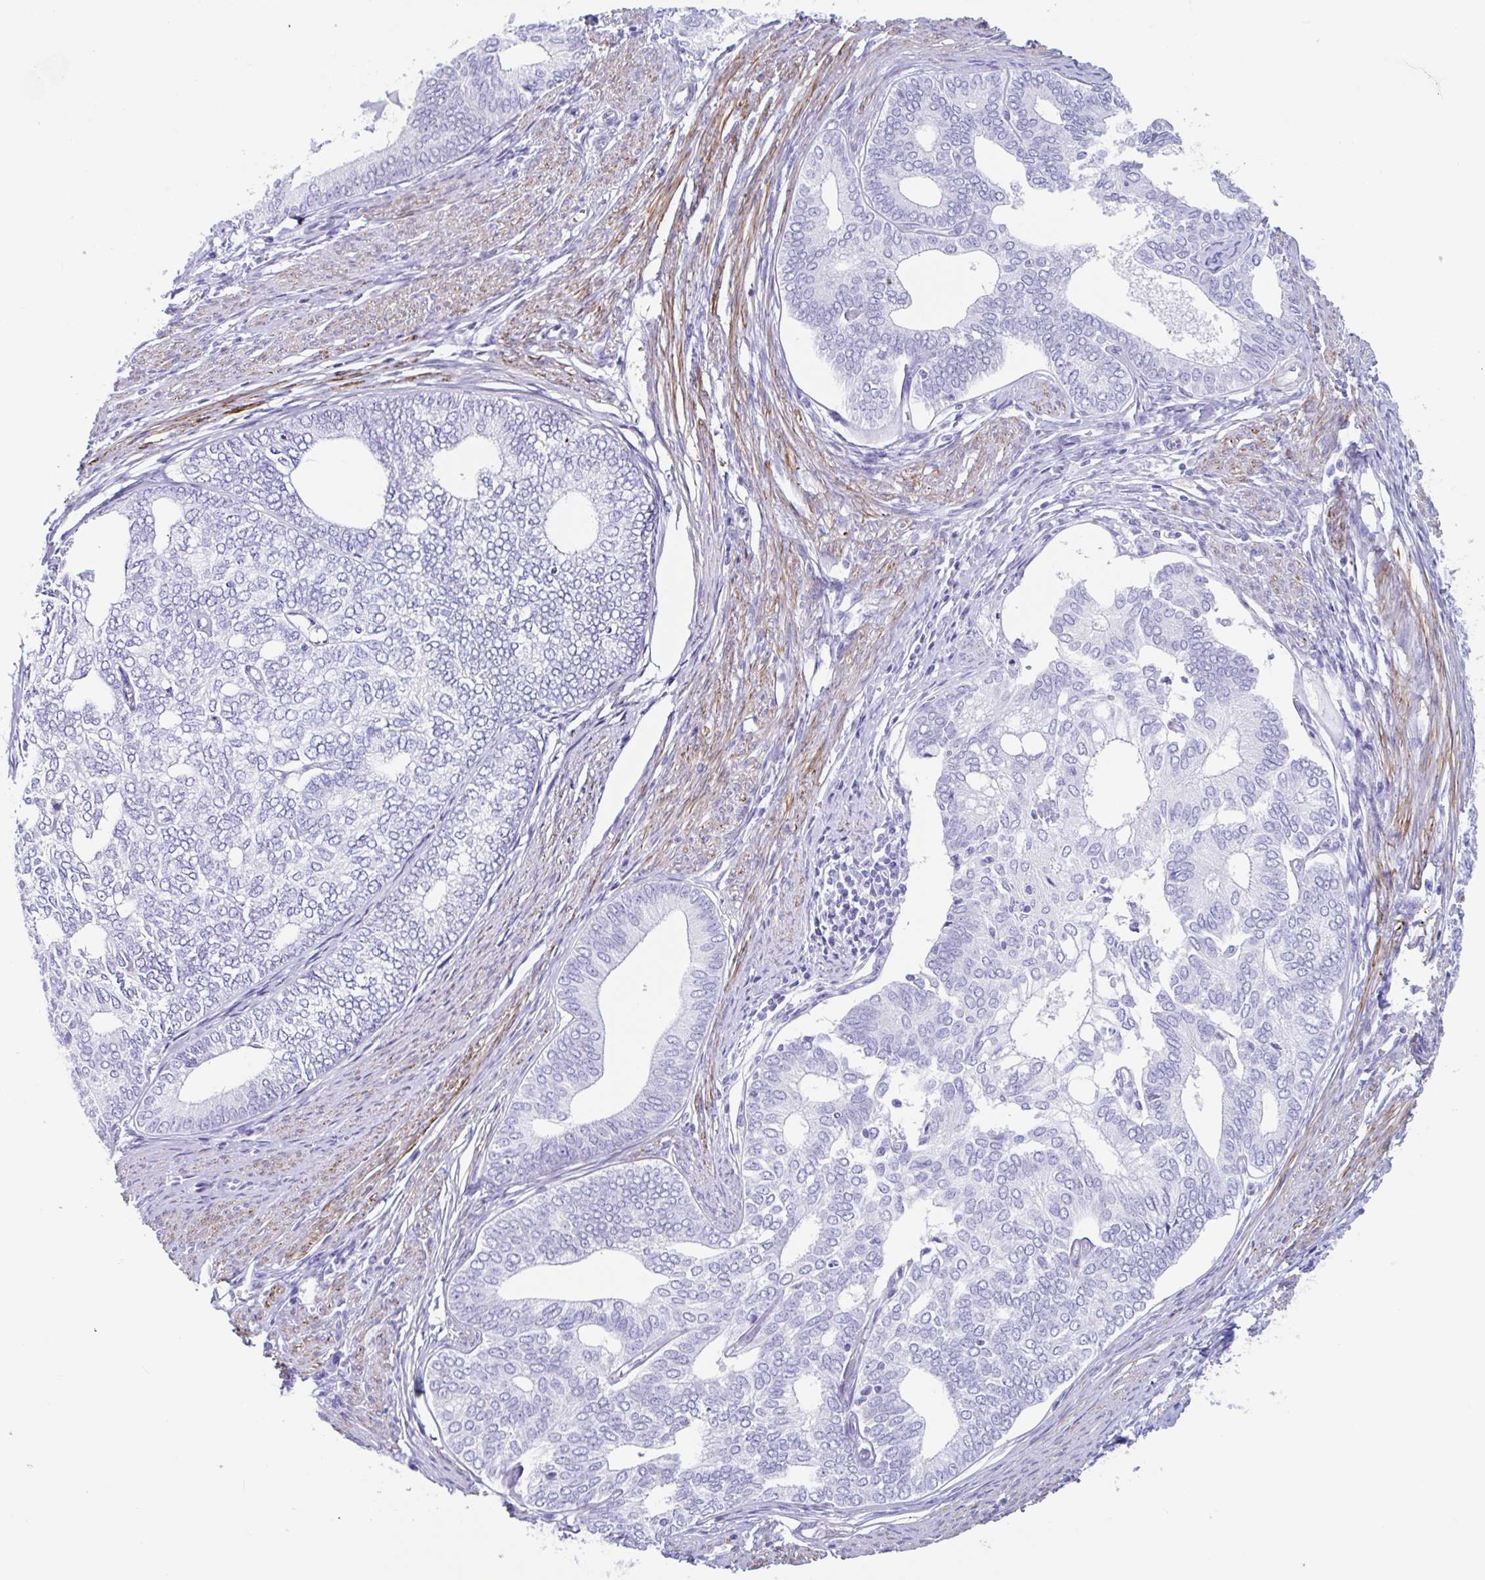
{"staining": {"intensity": "negative", "quantity": "none", "location": "none"}, "tissue": "endometrial cancer", "cell_type": "Tumor cells", "image_type": "cancer", "snomed": [{"axis": "morphology", "description": "Adenocarcinoma, NOS"}, {"axis": "topography", "description": "Endometrium"}], "caption": "Immunohistochemistry image of neoplastic tissue: human endometrial cancer (adenocarcinoma) stained with DAB shows no significant protein expression in tumor cells.", "gene": "TAS2R41", "patient": {"sex": "female", "age": 75}}